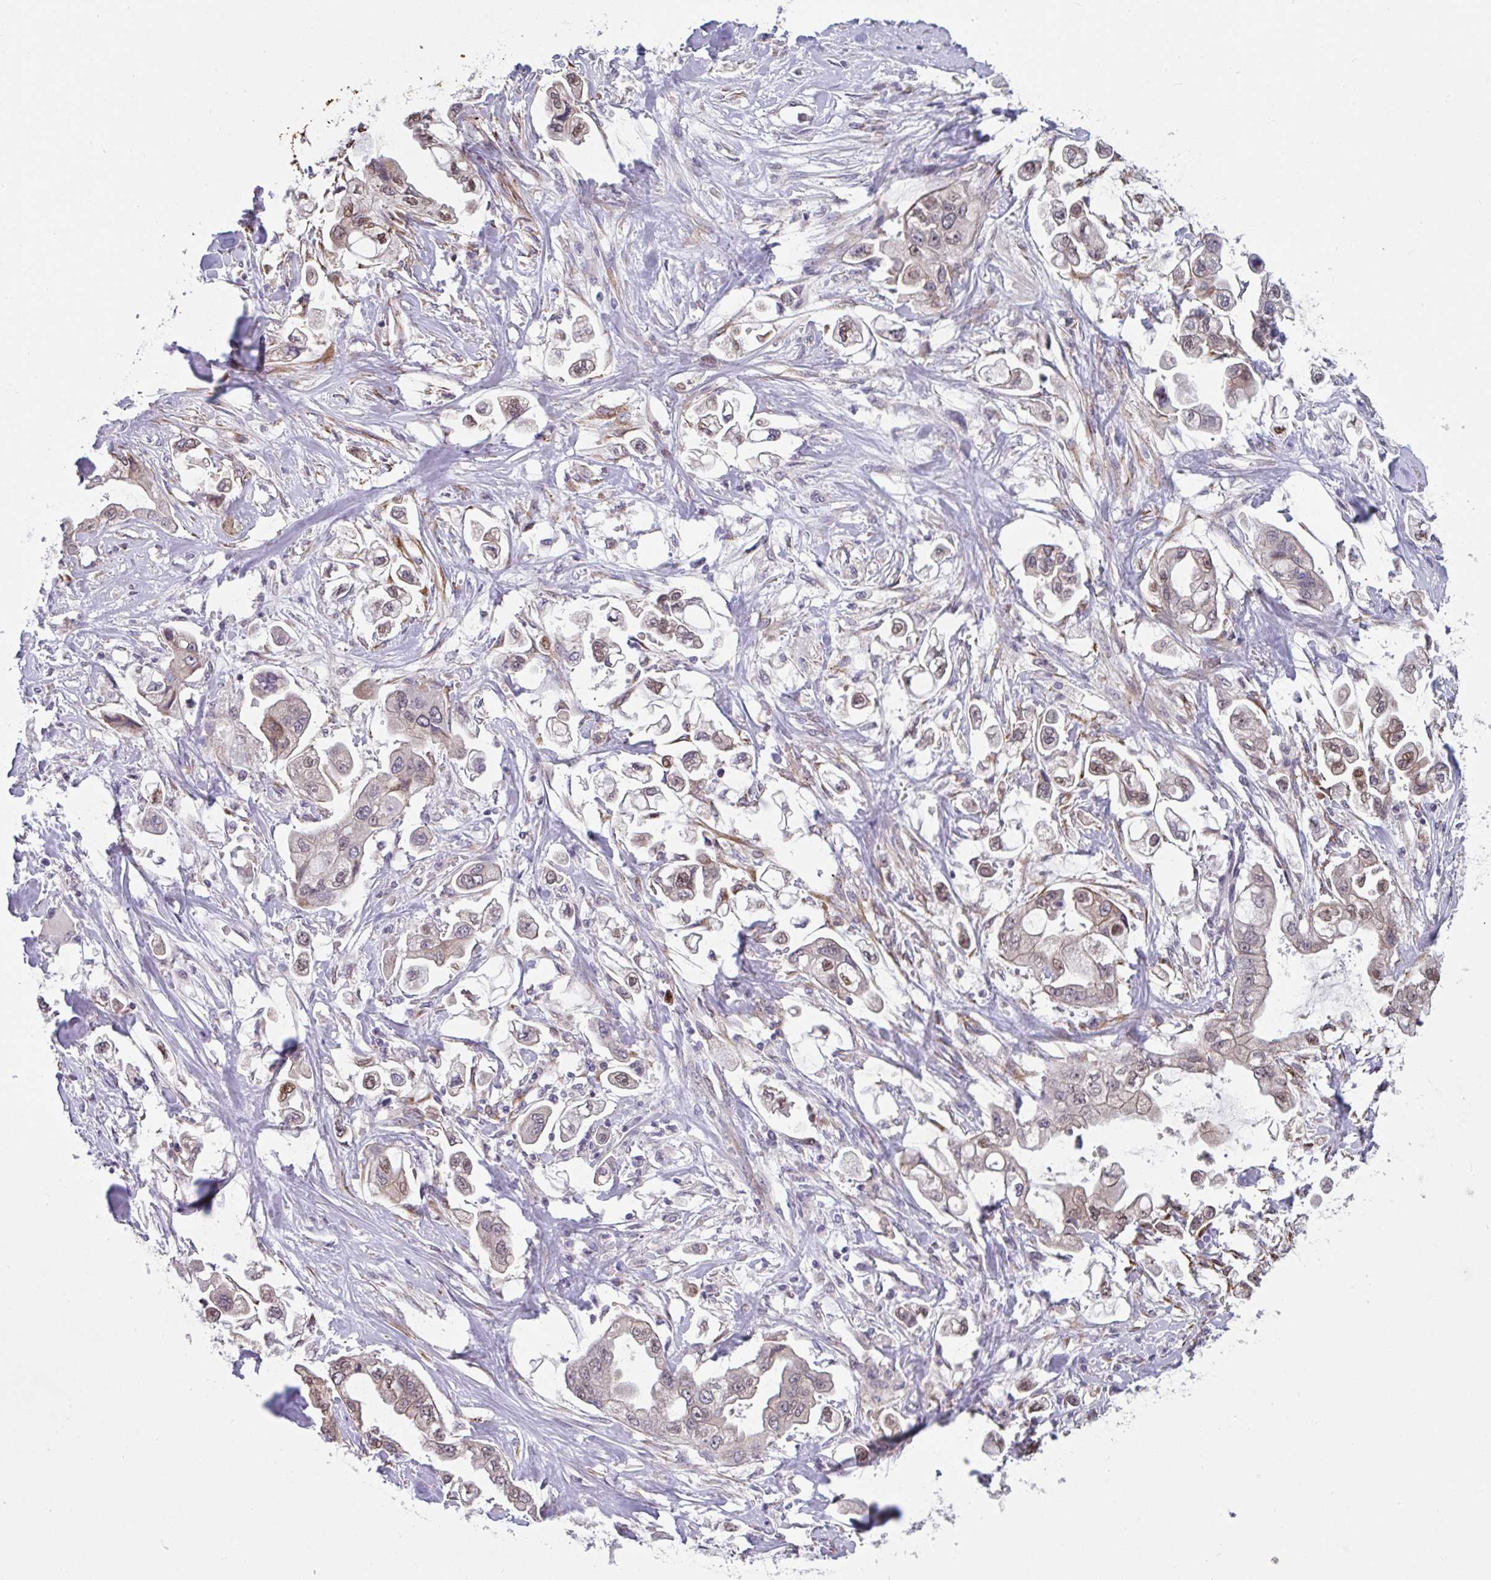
{"staining": {"intensity": "moderate", "quantity": "25%-75%", "location": "cytoplasmic/membranous,nuclear"}, "tissue": "stomach cancer", "cell_type": "Tumor cells", "image_type": "cancer", "snomed": [{"axis": "morphology", "description": "Adenocarcinoma, NOS"}, {"axis": "topography", "description": "Stomach"}], "caption": "Tumor cells display medium levels of moderate cytoplasmic/membranous and nuclear positivity in about 25%-75% of cells in human stomach cancer. The protein of interest is shown in brown color, while the nuclei are stained blue.", "gene": "RBM18", "patient": {"sex": "male", "age": 62}}